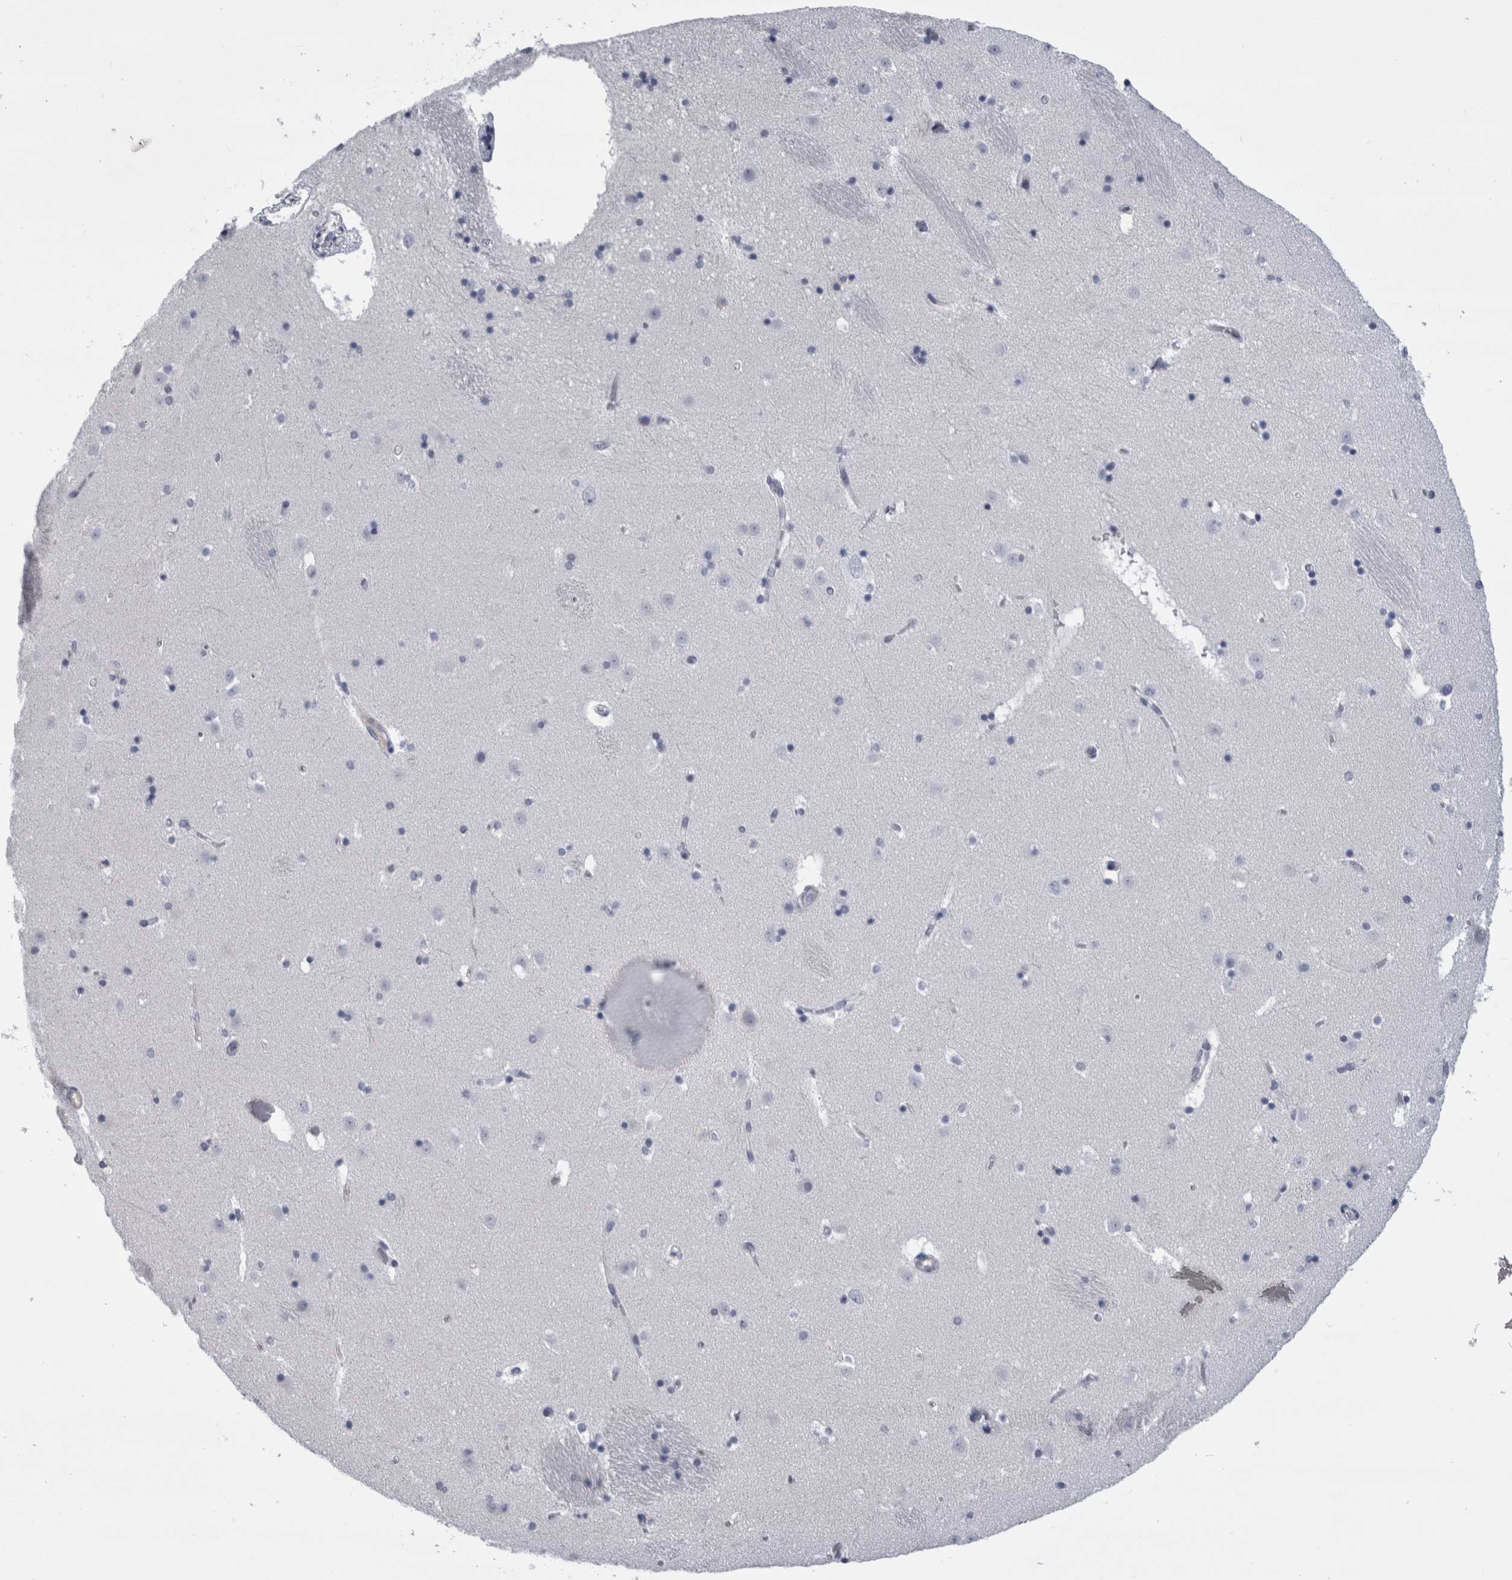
{"staining": {"intensity": "negative", "quantity": "none", "location": "none"}, "tissue": "caudate", "cell_type": "Glial cells", "image_type": "normal", "snomed": [{"axis": "morphology", "description": "Normal tissue, NOS"}, {"axis": "topography", "description": "Lateral ventricle wall"}], "caption": "Immunohistochemistry photomicrograph of unremarkable caudate stained for a protein (brown), which demonstrates no staining in glial cells.", "gene": "PAX5", "patient": {"sex": "male", "age": 45}}